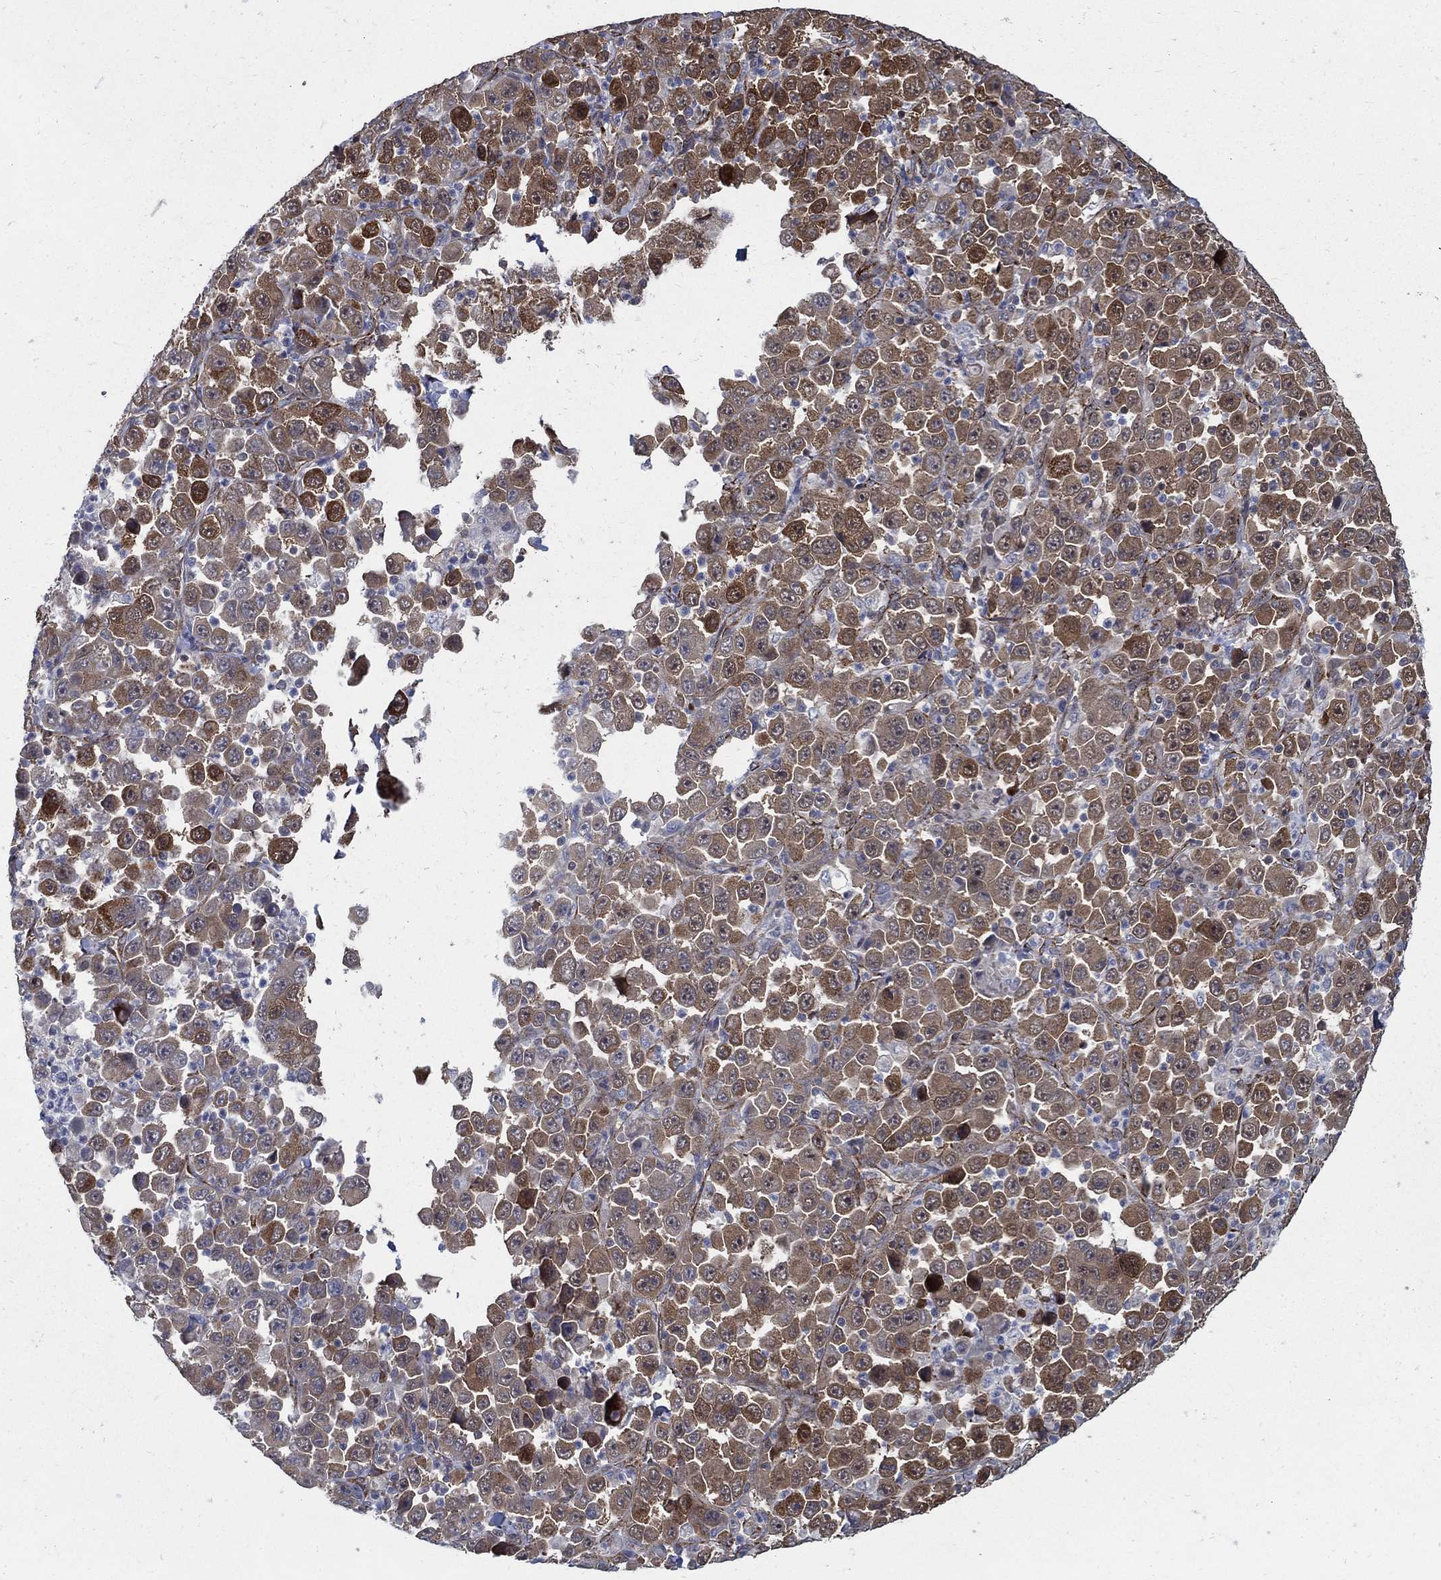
{"staining": {"intensity": "moderate", "quantity": ">75%", "location": "cytoplasmic/membranous"}, "tissue": "stomach cancer", "cell_type": "Tumor cells", "image_type": "cancer", "snomed": [{"axis": "morphology", "description": "Normal tissue, NOS"}, {"axis": "morphology", "description": "Adenocarcinoma, NOS"}, {"axis": "topography", "description": "Stomach, upper"}, {"axis": "topography", "description": "Stomach"}], "caption": "Immunohistochemical staining of human stomach cancer (adenocarcinoma) reveals medium levels of moderate cytoplasmic/membranous positivity in about >75% of tumor cells. The staining was performed using DAB (3,3'-diaminobenzidine), with brown indicating positive protein expression. Nuclei are stained blue with hematoxylin.", "gene": "ARHGAP11A", "patient": {"sex": "male", "age": 59}}